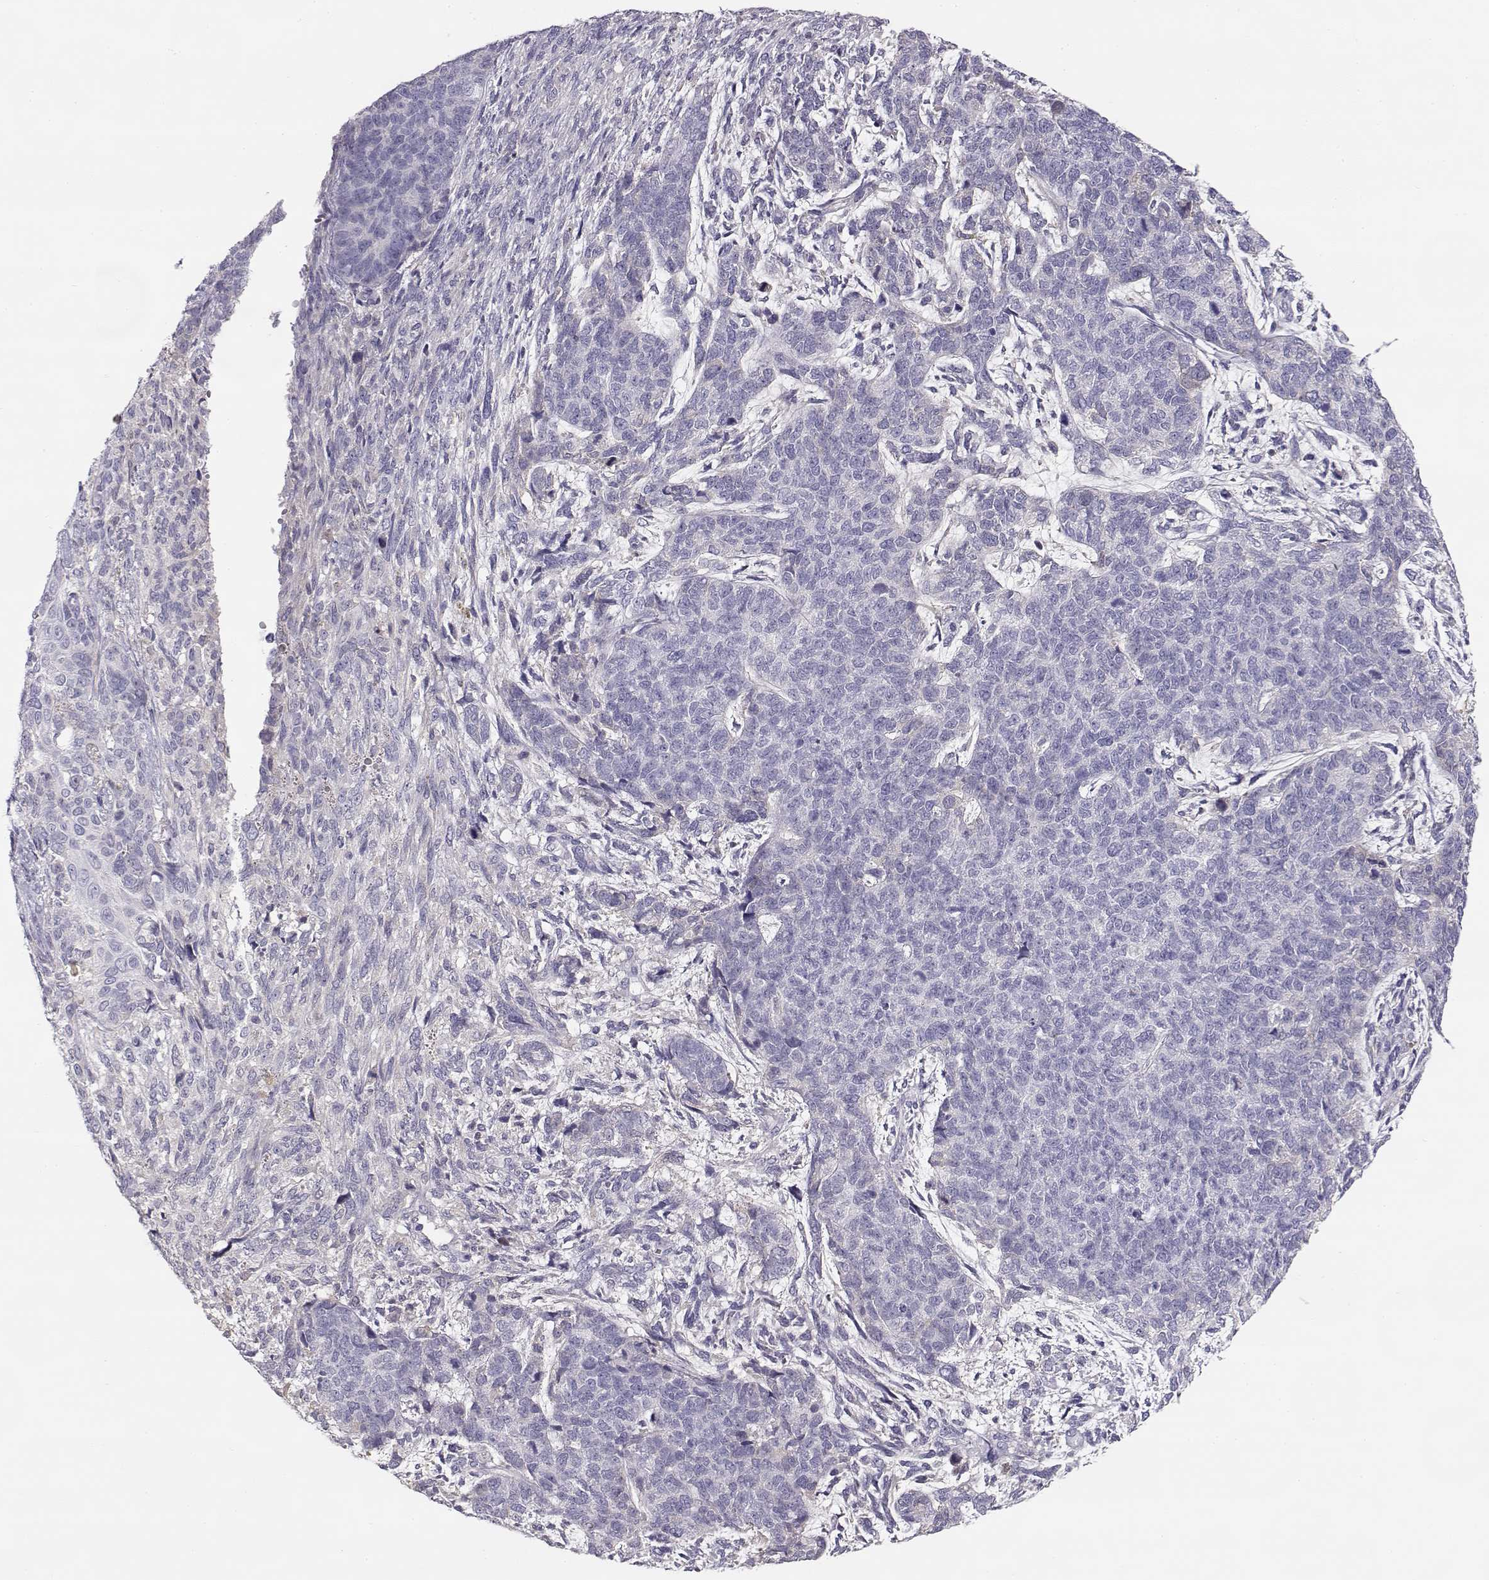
{"staining": {"intensity": "negative", "quantity": "none", "location": "none"}, "tissue": "cervical cancer", "cell_type": "Tumor cells", "image_type": "cancer", "snomed": [{"axis": "morphology", "description": "Squamous cell carcinoma, NOS"}, {"axis": "topography", "description": "Cervix"}], "caption": "Protein analysis of cervical cancer (squamous cell carcinoma) demonstrates no significant positivity in tumor cells.", "gene": "SLCO6A1", "patient": {"sex": "female", "age": 63}}